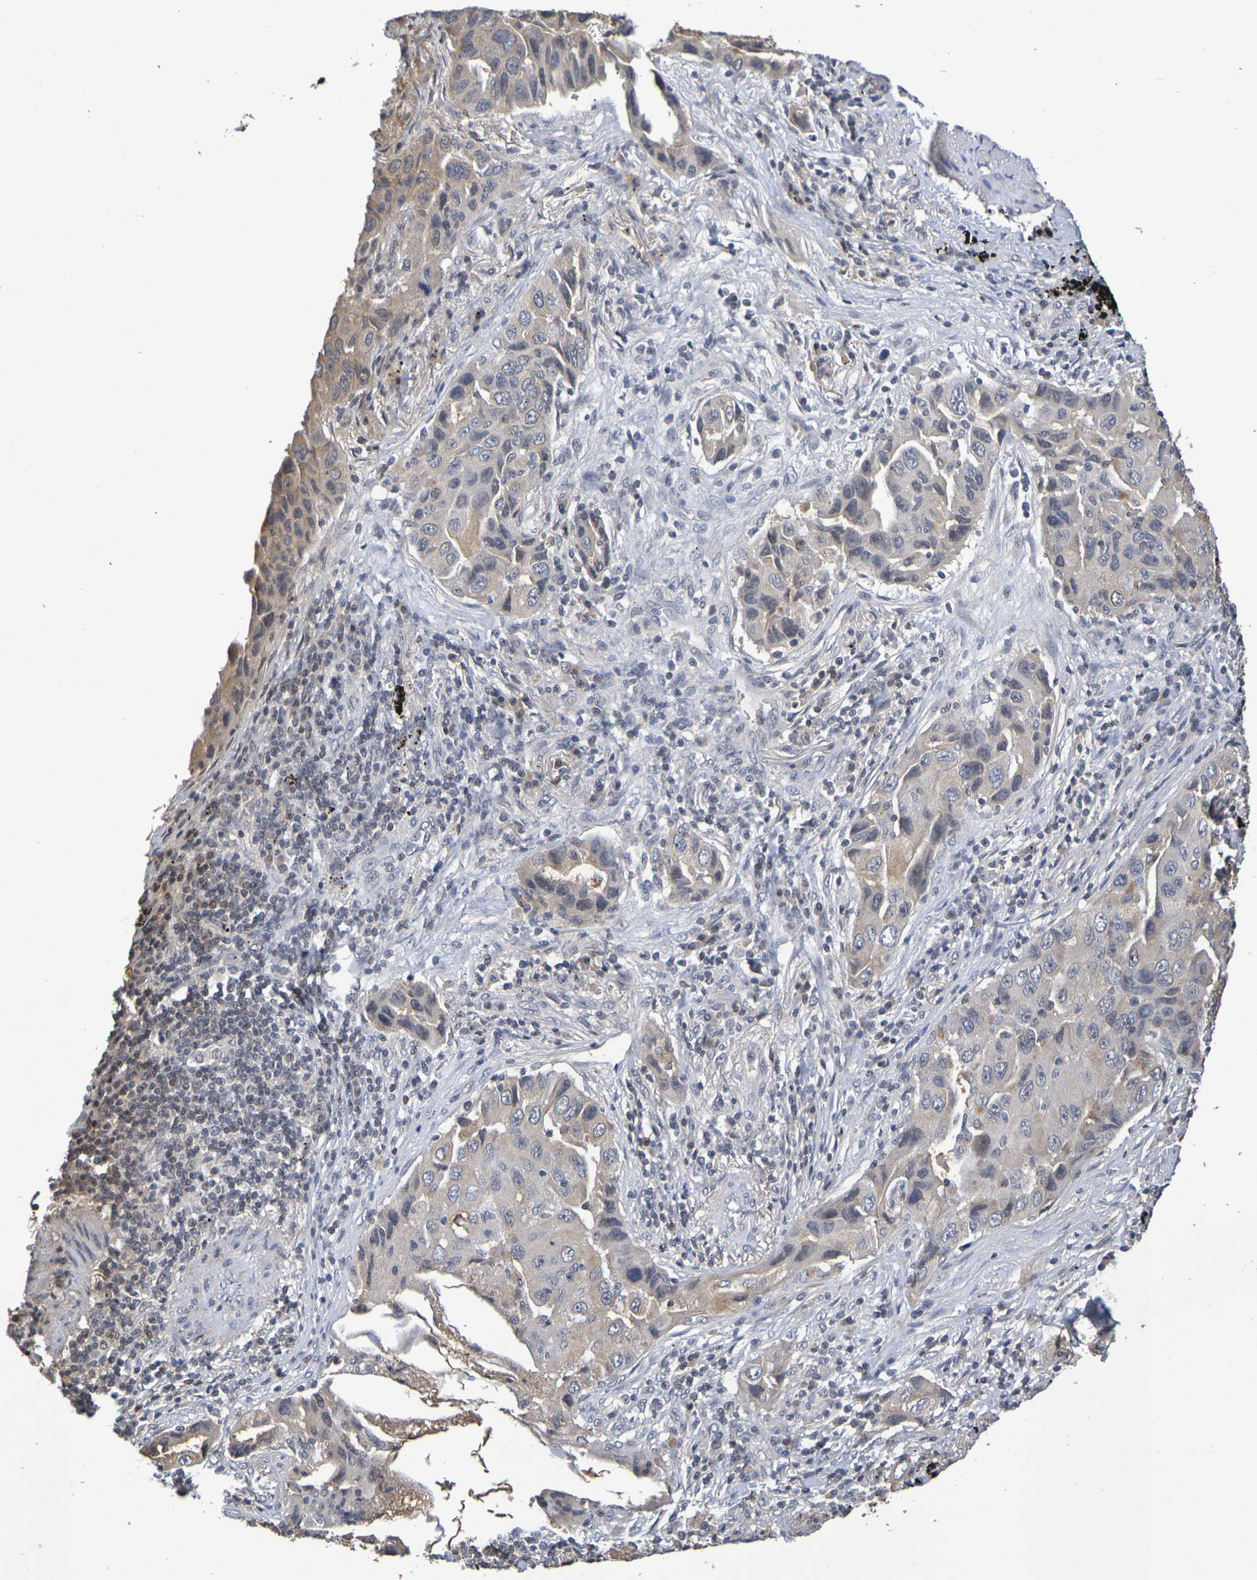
{"staining": {"intensity": "moderate", "quantity": "25%-75%", "location": "cytoplasmic/membranous"}, "tissue": "lung cancer", "cell_type": "Tumor cells", "image_type": "cancer", "snomed": [{"axis": "morphology", "description": "Adenocarcinoma, NOS"}, {"axis": "topography", "description": "Lung"}], "caption": "Human adenocarcinoma (lung) stained with a brown dye exhibits moderate cytoplasmic/membranous positive positivity in approximately 25%-75% of tumor cells.", "gene": "TERF2", "patient": {"sex": "female", "age": 65}}